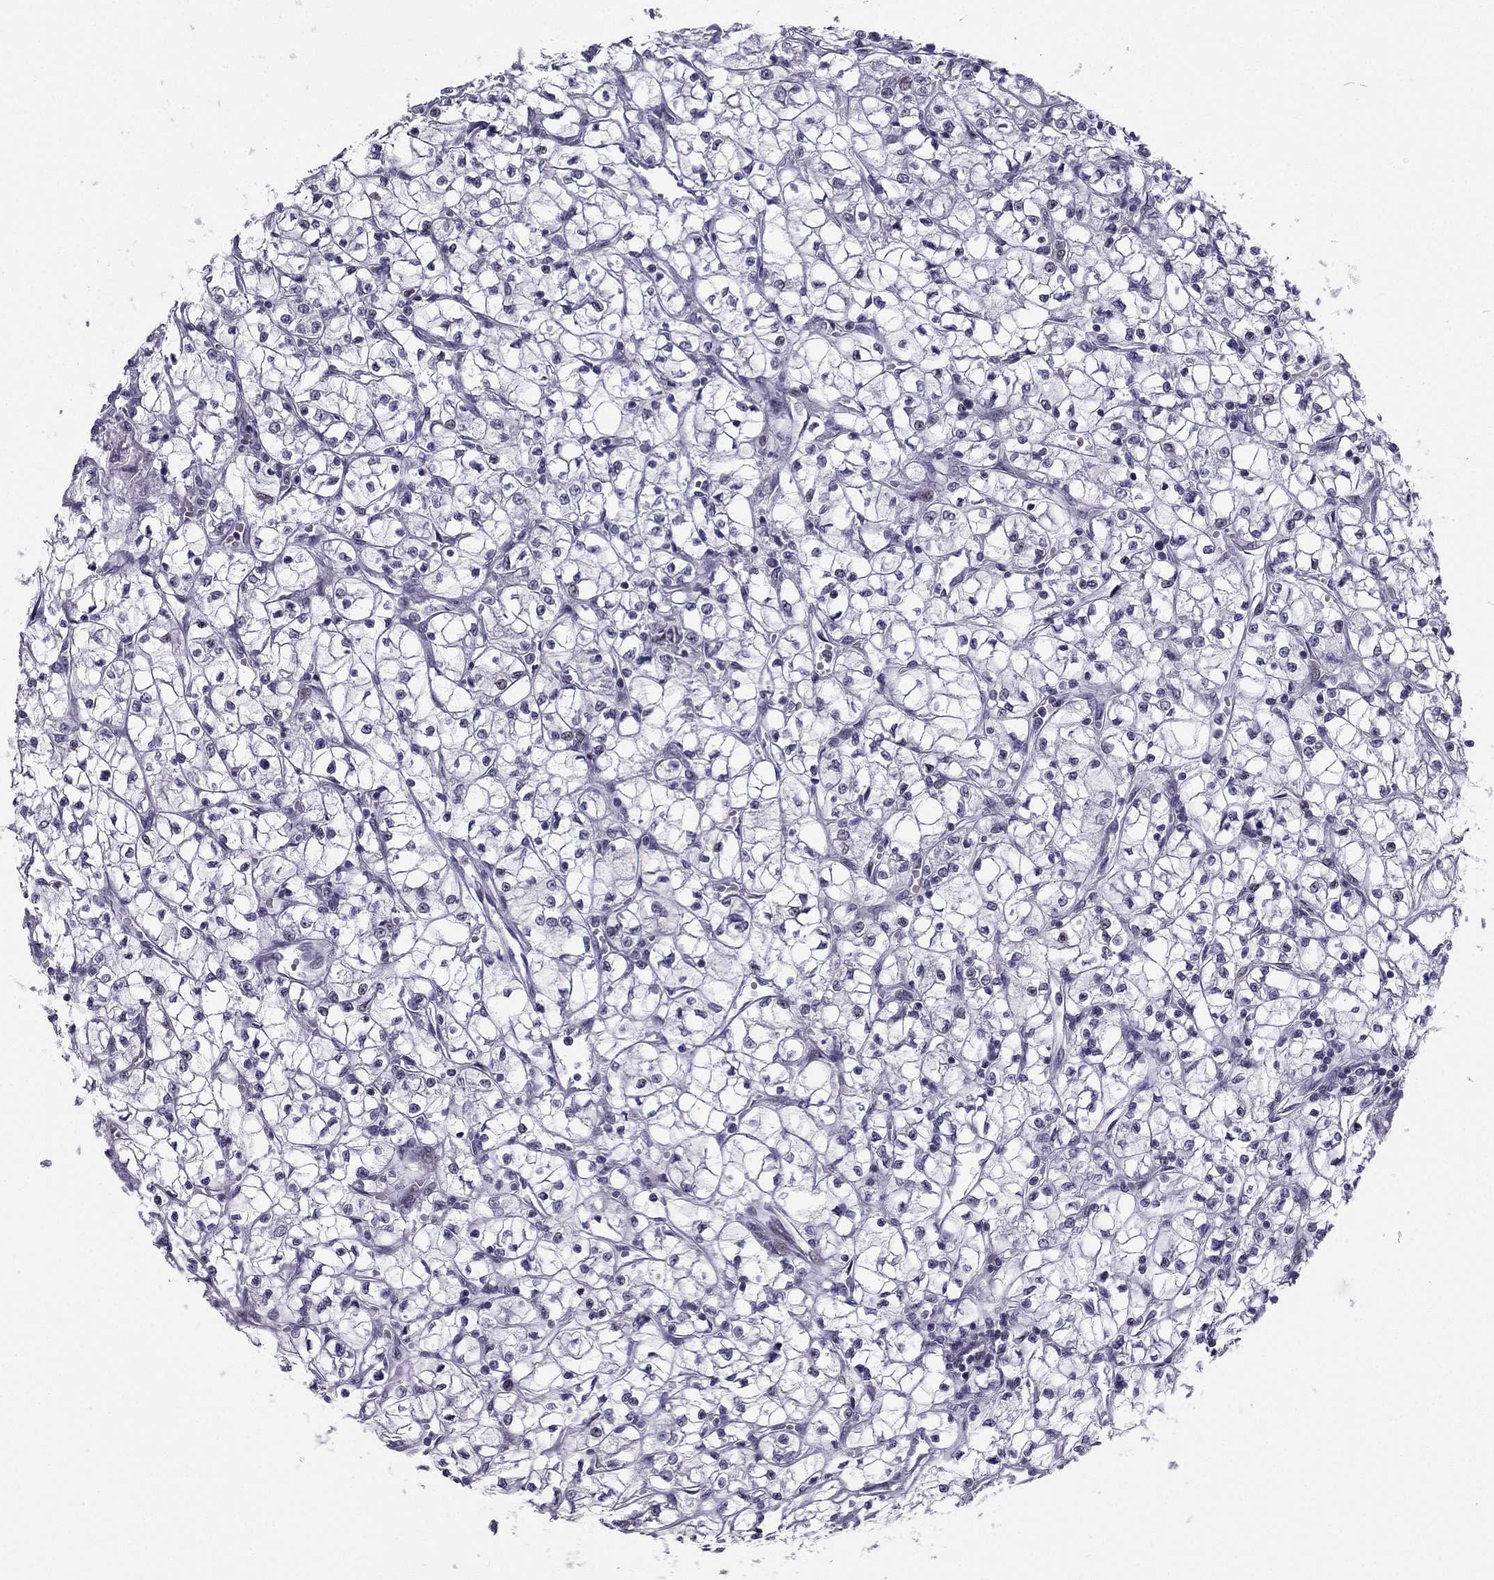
{"staining": {"intensity": "negative", "quantity": "none", "location": "none"}, "tissue": "renal cancer", "cell_type": "Tumor cells", "image_type": "cancer", "snomed": [{"axis": "morphology", "description": "Adenocarcinoma, NOS"}, {"axis": "topography", "description": "Kidney"}], "caption": "Tumor cells are negative for brown protein staining in adenocarcinoma (renal).", "gene": "RPRD2", "patient": {"sex": "female", "age": 64}}